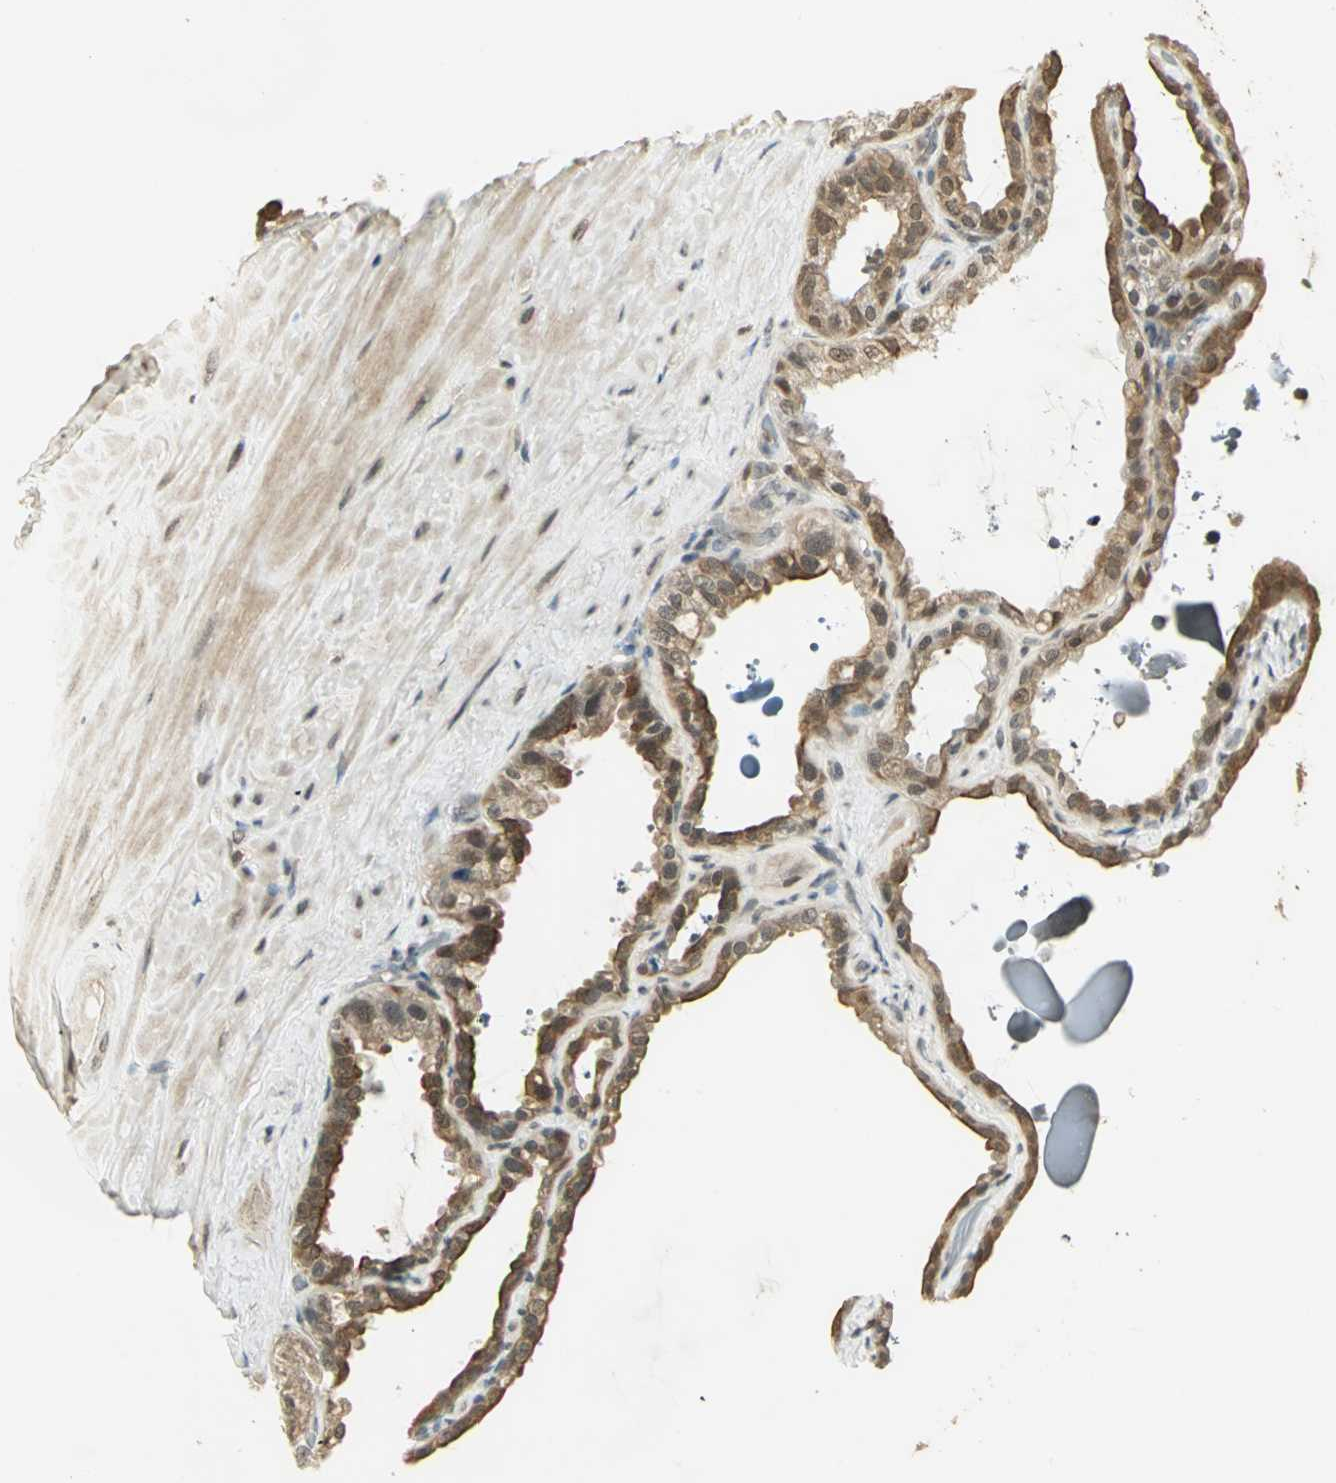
{"staining": {"intensity": "moderate", "quantity": ">75%", "location": "cytoplasmic/membranous"}, "tissue": "seminal vesicle", "cell_type": "Glandular cells", "image_type": "normal", "snomed": [{"axis": "morphology", "description": "Normal tissue, NOS"}, {"axis": "morphology", "description": "Inflammation, NOS"}, {"axis": "topography", "description": "Urinary bladder"}, {"axis": "topography", "description": "Prostate"}, {"axis": "topography", "description": "Seminal veicle"}], "caption": "Brown immunohistochemical staining in unremarkable human seminal vesicle demonstrates moderate cytoplasmic/membranous staining in approximately >75% of glandular cells.", "gene": "CDC34", "patient": {"sex": "male", "age": 82}}